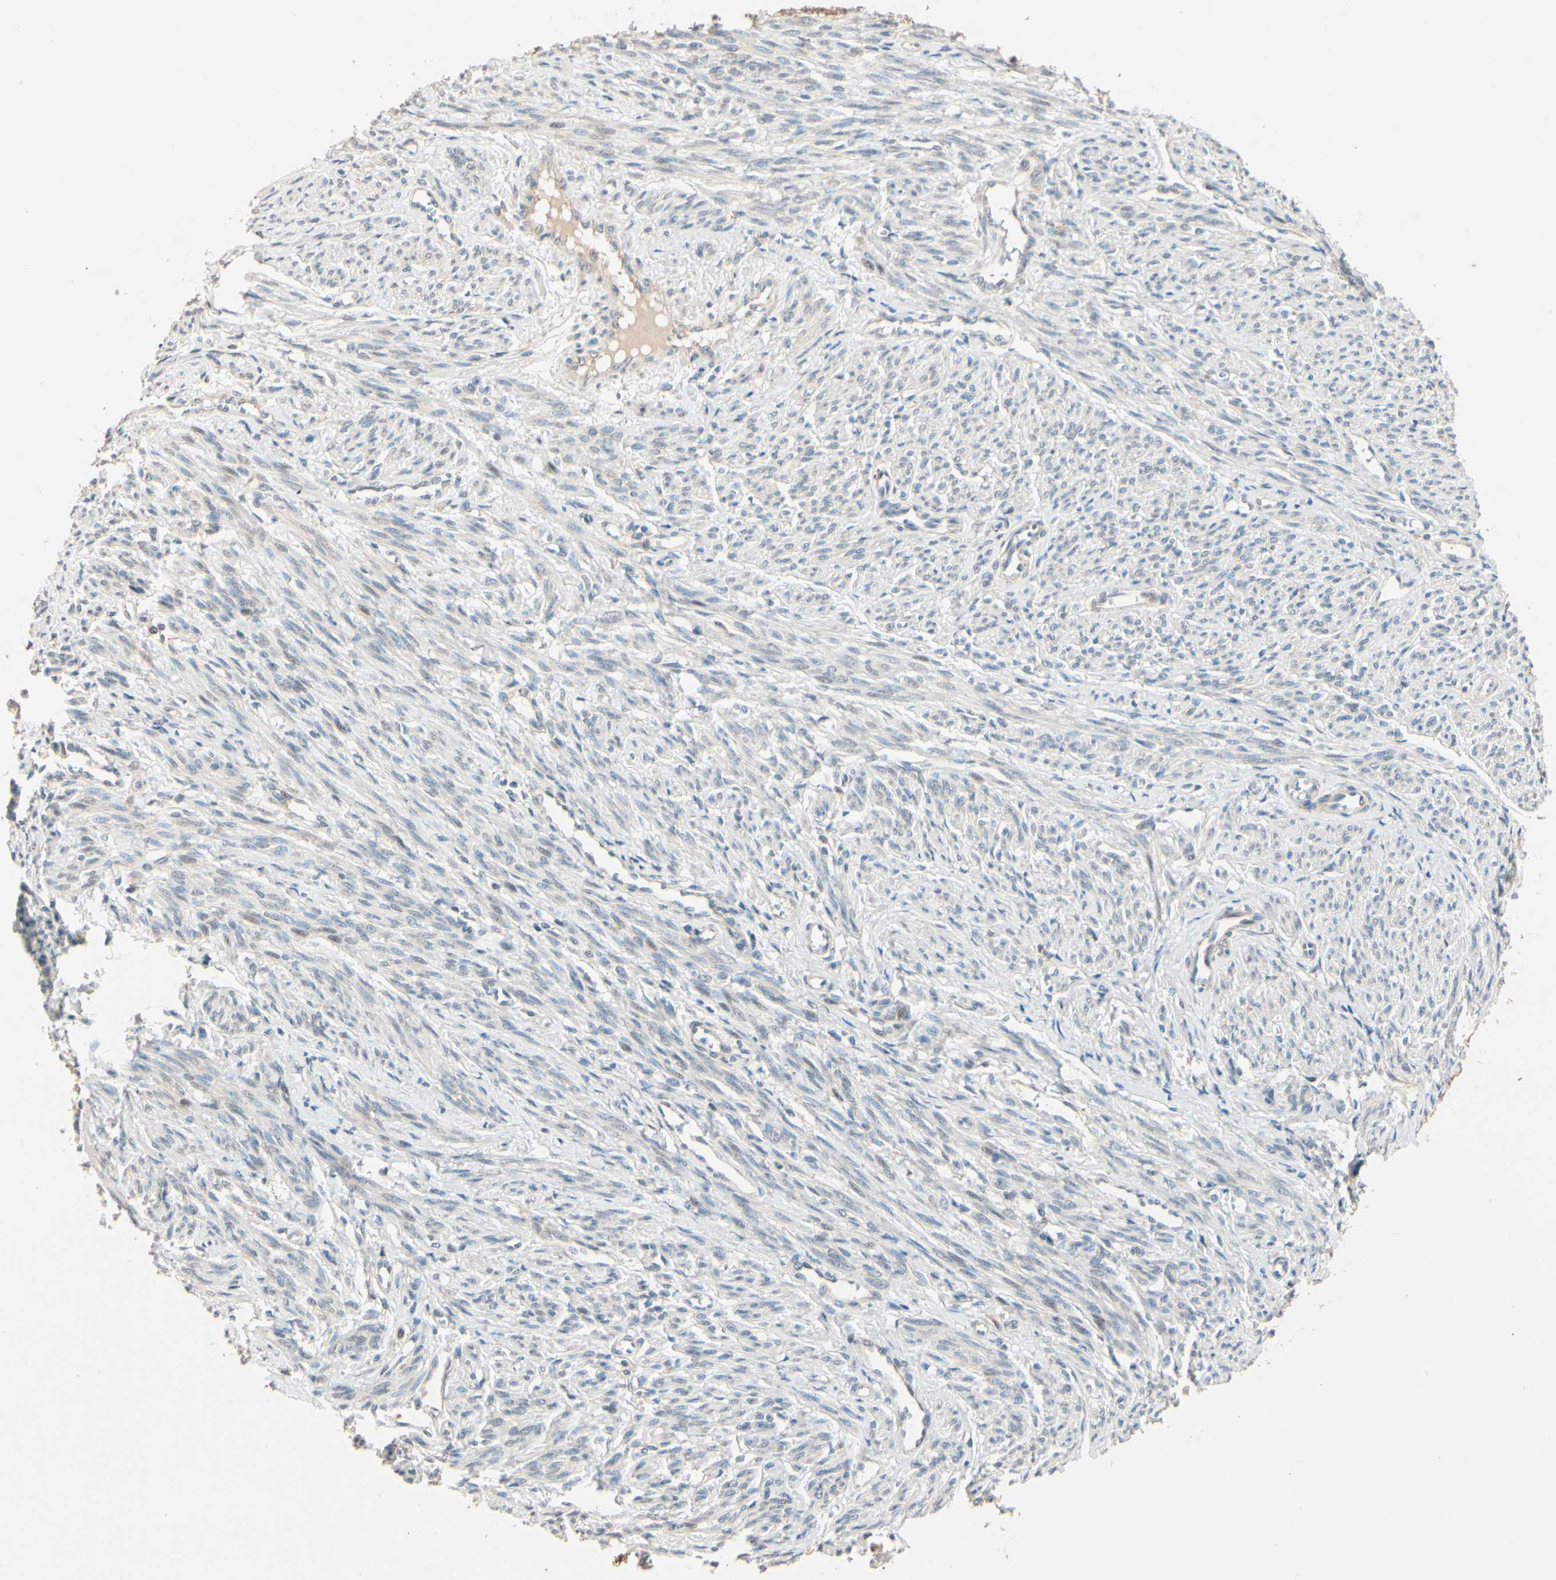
{"staining": {"intensity": "weak", "quantity": "<25%", "location": "cytoplasmic/membranous"}, "tissue": "smooth muscle", "cell_type": "Smooth muscle cells", "image_type": "normal", "snomed": [{"axis": "morphology", "description": "Normal tissue, NOS"}, {"axis": "topography", "description": "Smooth muscle"}], "caption": "IHC image of benign human smooth muscle stained for a protein (brown), which demonstrates no positivity in smooth muscle cells. The staining is performed using DAB (3,3'-diaminobenzidine) brown chromogen with nuclei counter-stained in using hematoxylin.", "gene": "ACSL5", "patient": {"sex": "female", "age": 65}}